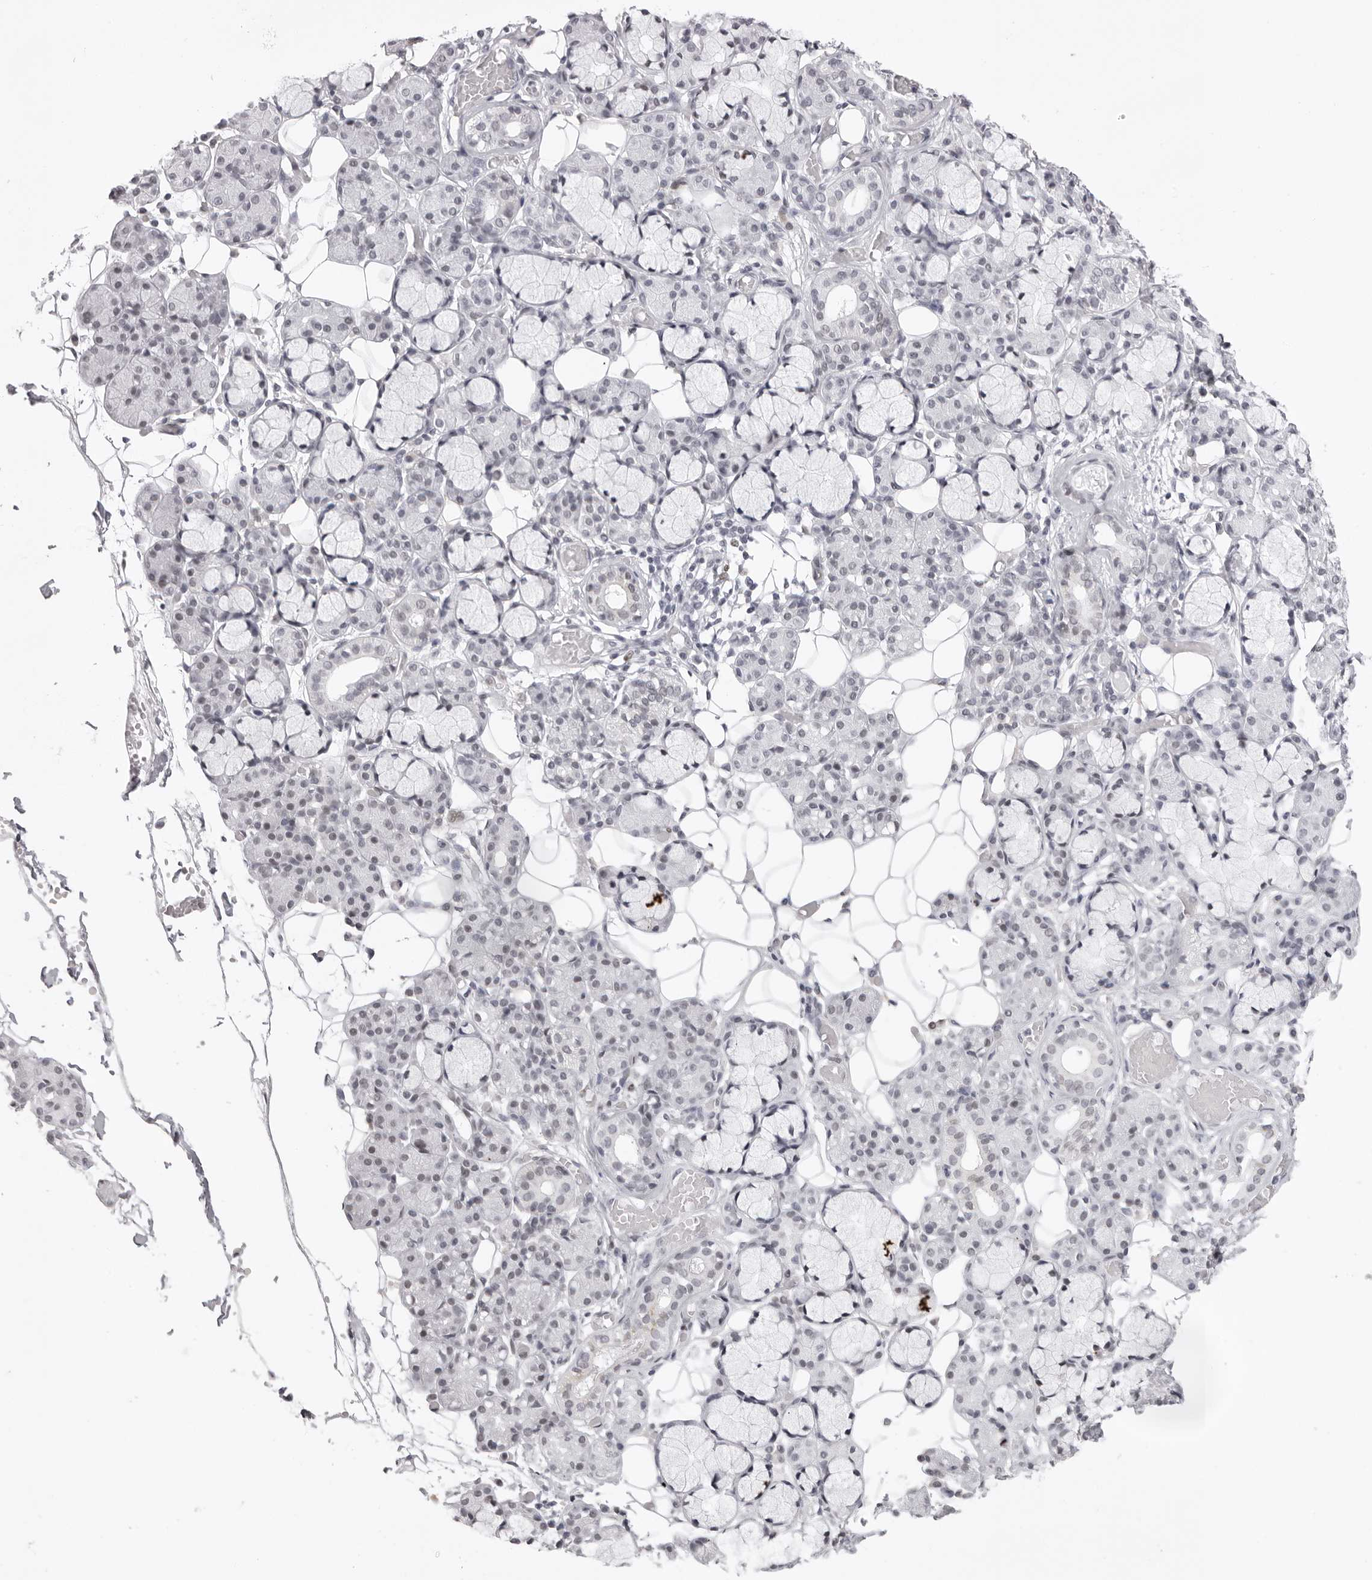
{"staining": {"intensity": "negative", "quantity": "none", "location": "none"}, "tissue": "salivary gland", "cell_type": "Glandular cells", "image_type": "normal", "snomed": [{"axis": "morphology", "description": "Normal tissue, NOS"}, {"axis": "topography", "description": "Salivary gland"}], "caption": "An IHC image of unremarkable salivary gland is shown. There is no staining in glandular cells of salivary gland.", "gene": "MAFK", "patient": {"sex": "male", "age": 63}}